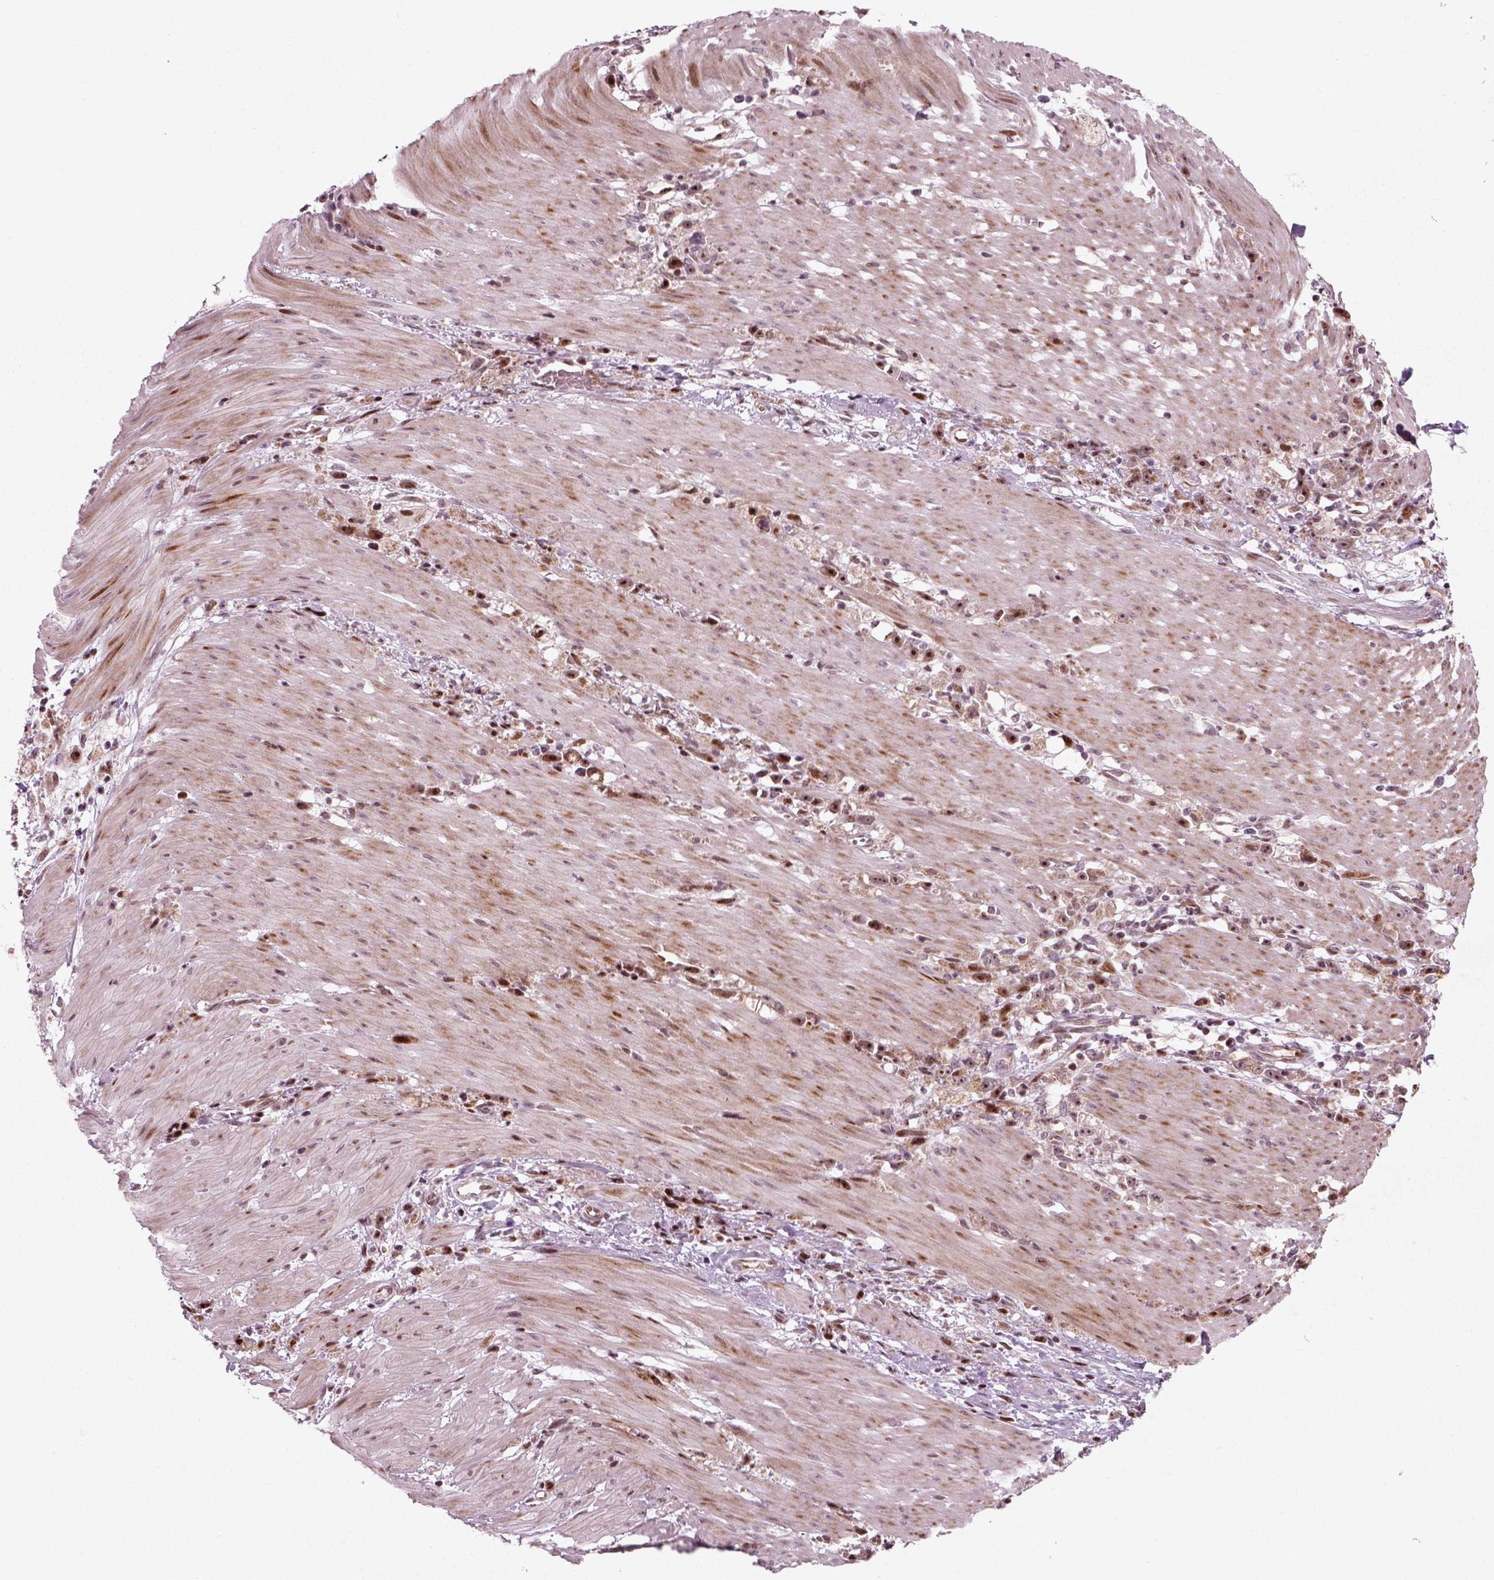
{"staining": {"intensity": "strong", "quantity": ">75%", "location": "nuclear"}, "tissue": "stomach cancer", "cell_type": "Tumor cells", "image_type": "cancer", "snomed": [{"axis": "morphology", "description": "Adenocarcinoma, NOS"}, {"axis": "topography", "description": "Stomach"}], "caption": "This is a histology image of immunohistochemistry (IHC) staining of stomach cancer, which shows strong staining in the nuclear of tumor cells.", "gene": "CDC14A", "patient": {"sex": "female", "age": 59}}